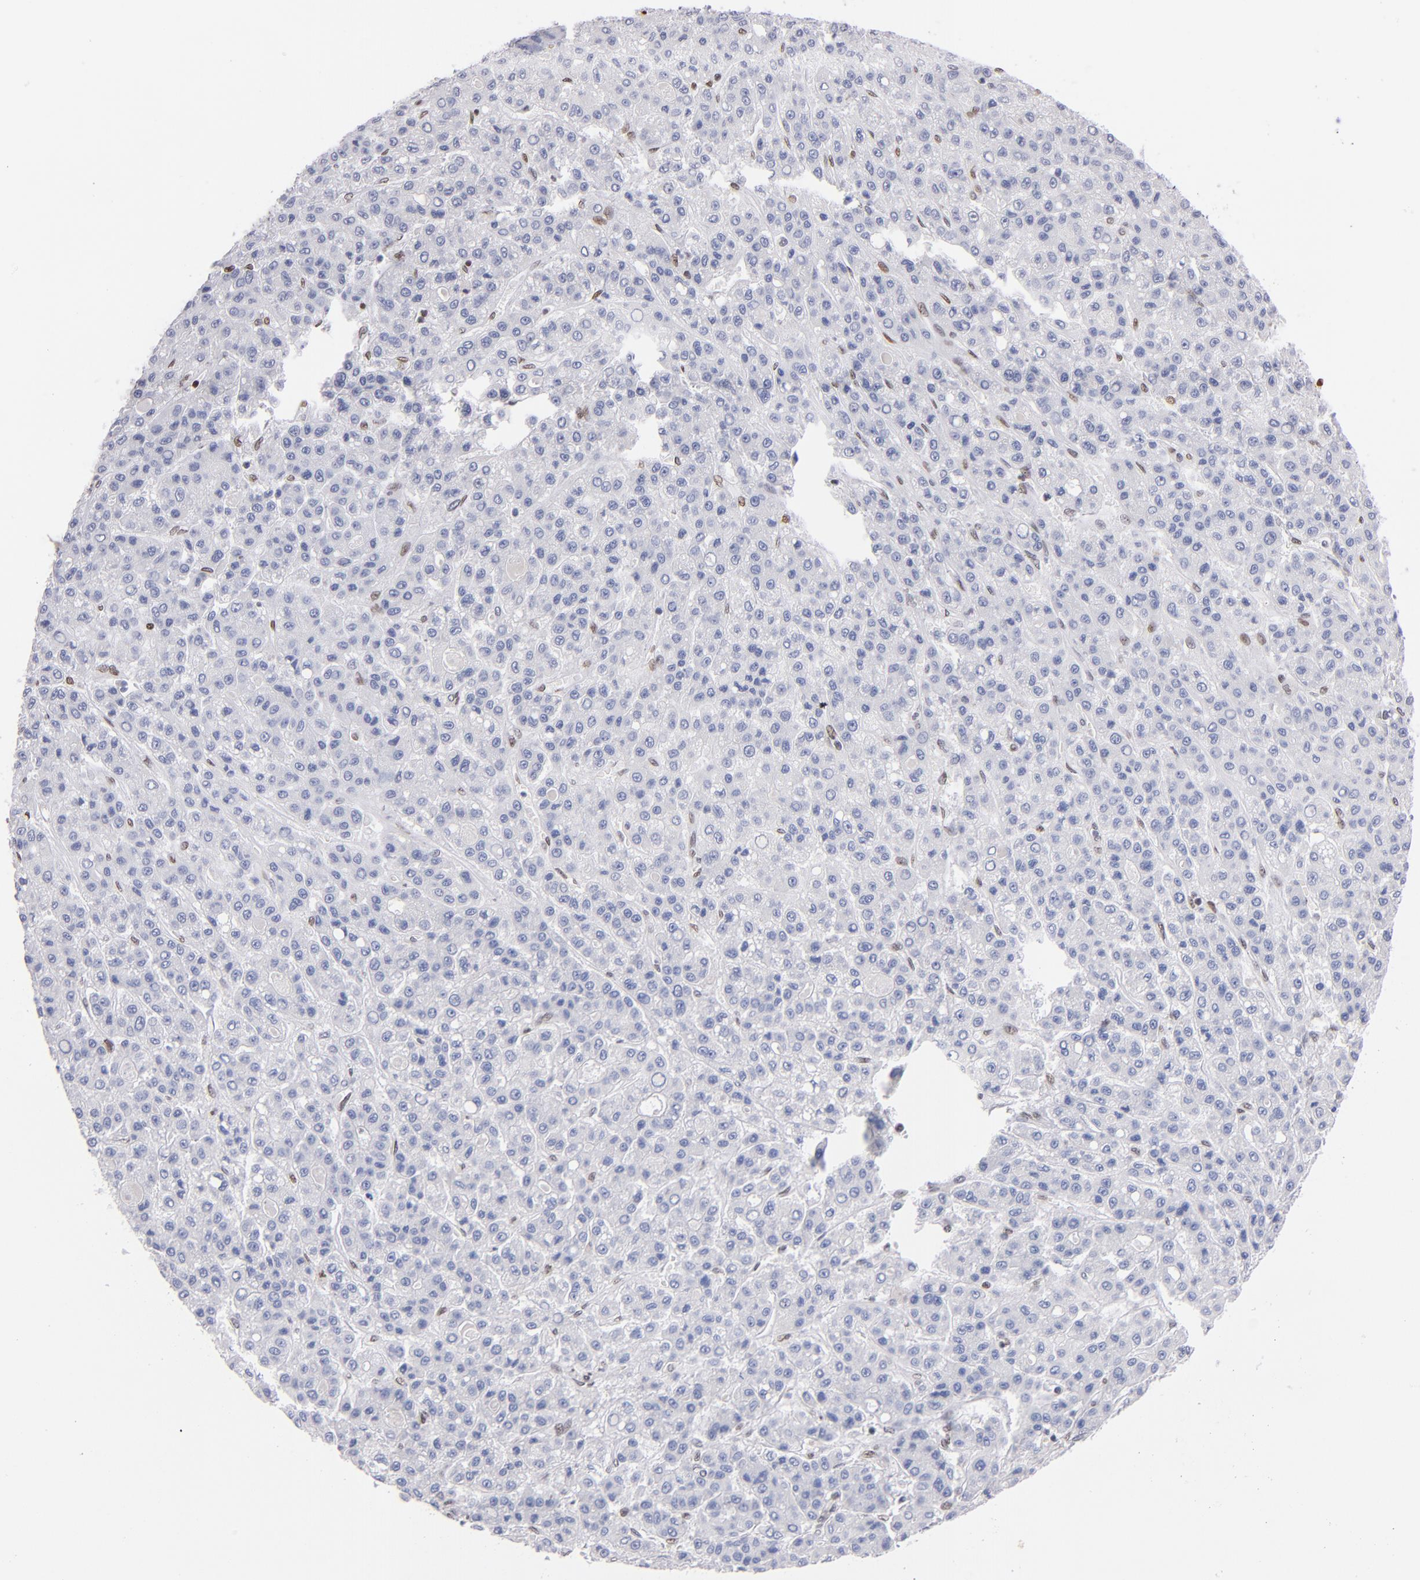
{"staining": {"intensity": "negative", "quantity": "none", "location": "none"}, "tissue": "liver cancer", "cell_type": "Tumor cells", "image_type": "cancer", "snomed": [{"axis": "morphology", "description": "Carcinoma, Hepatocellular, NOS"}, {"axis": "topography", "description": "Liver"}], "caption": "Tumor cells are negative for brown protein staining in hepatocellular carcinoma (liver). (IHC, brightfield microscopy, high magnification).", "gene": "IFI16", "patient": {"sex": "male", "age": 70}}